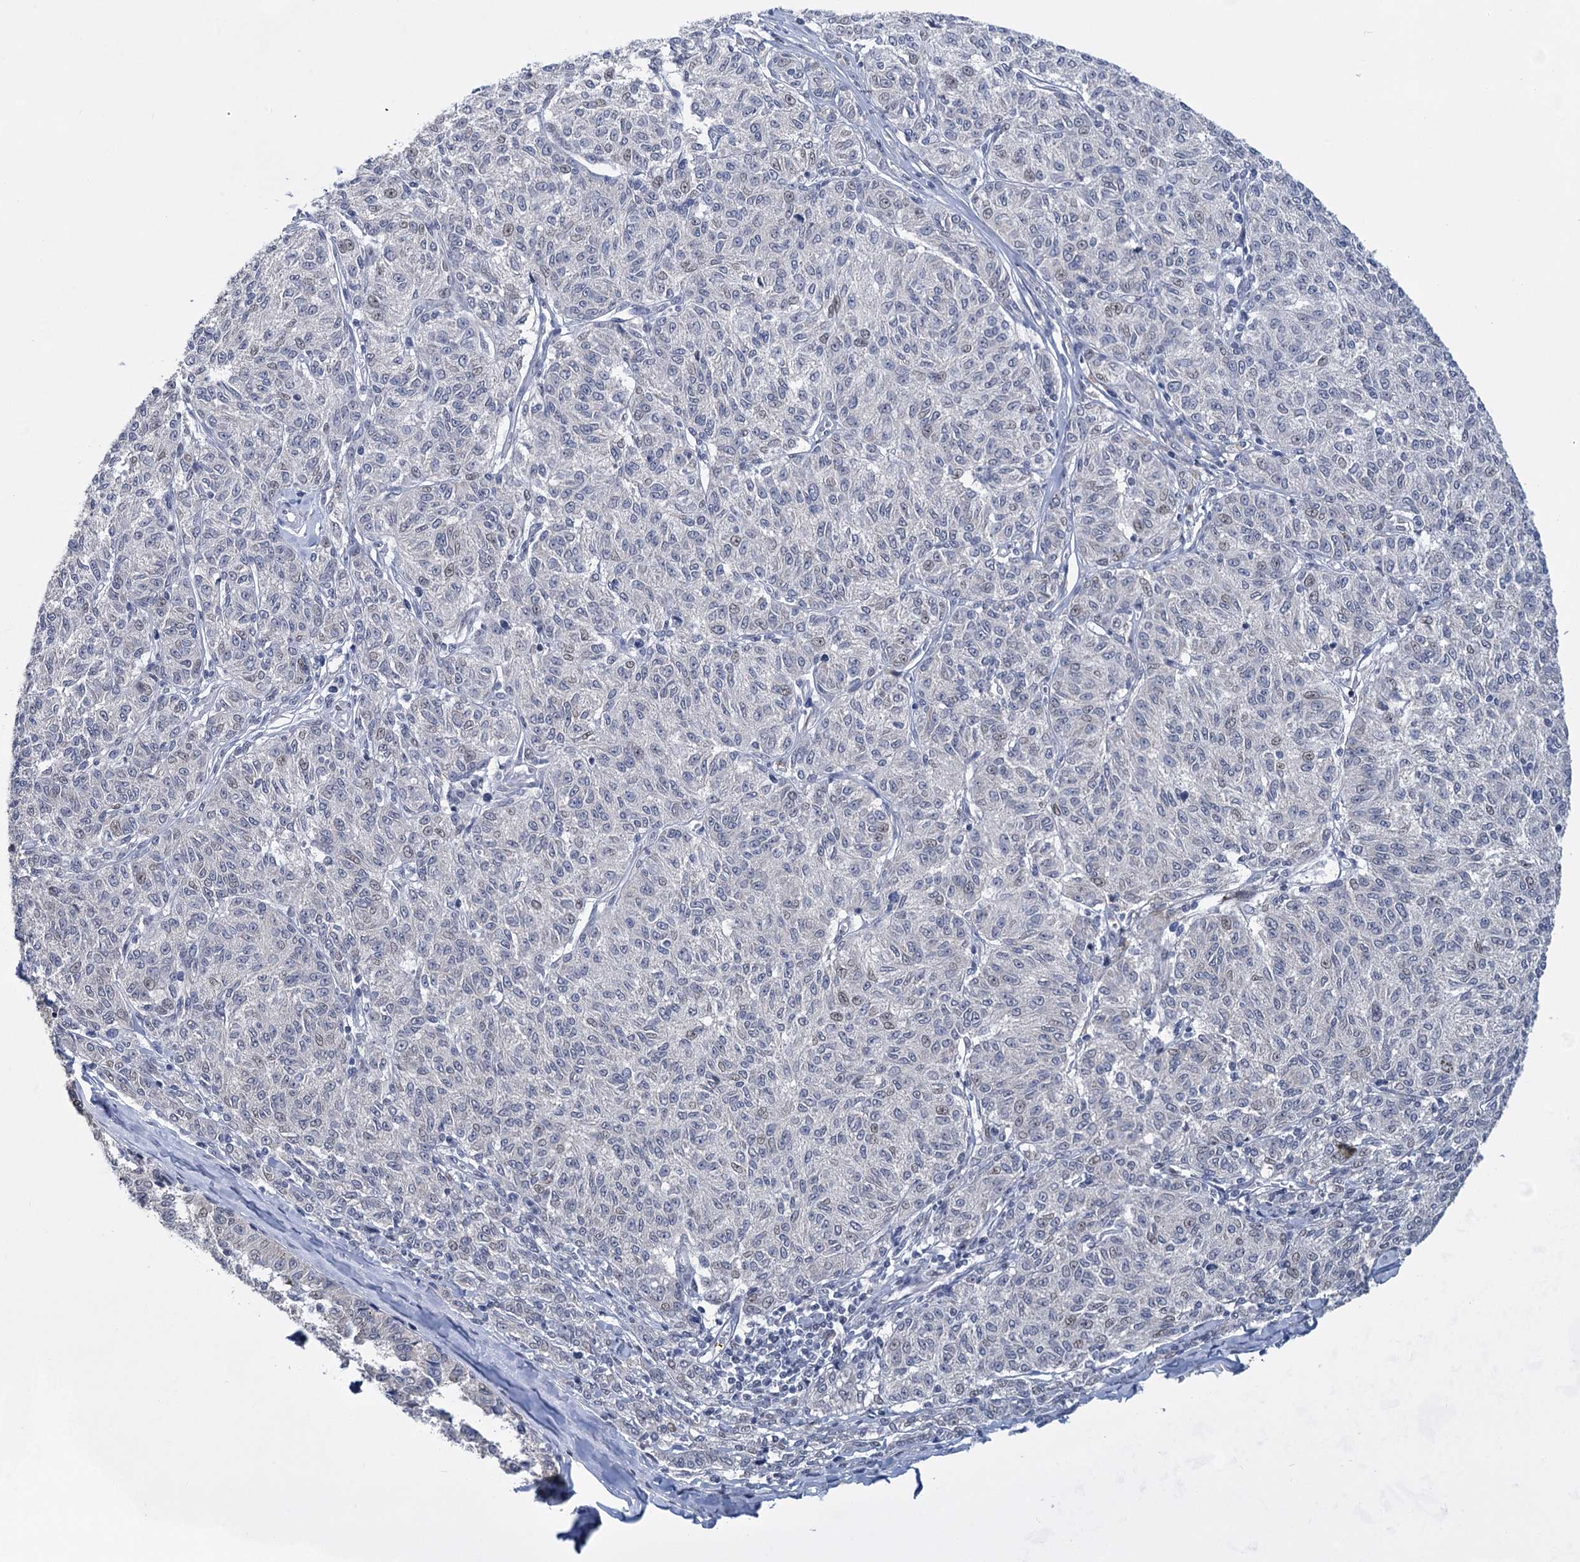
{"staining": {"intensity": "weak", "quantity": "<25%", "location": "nuclear"}, "tissue": "melanoma", "cell_type": "Tumor cells", "image_type": "cancer", "snomed": [{"axis": "morphology", "description": "Malignant melanoma, NOS"}, {"axis": "topography", "description": "Skin"}], "caption": "Micrograph shows no significant protein expression in tumor cells of malignant melanoma. (DAB (3,3'-diaminobenzidine) IHC, high magnification).", "gene": "MON2", "patient": {"sex": "female", "age": 72}}